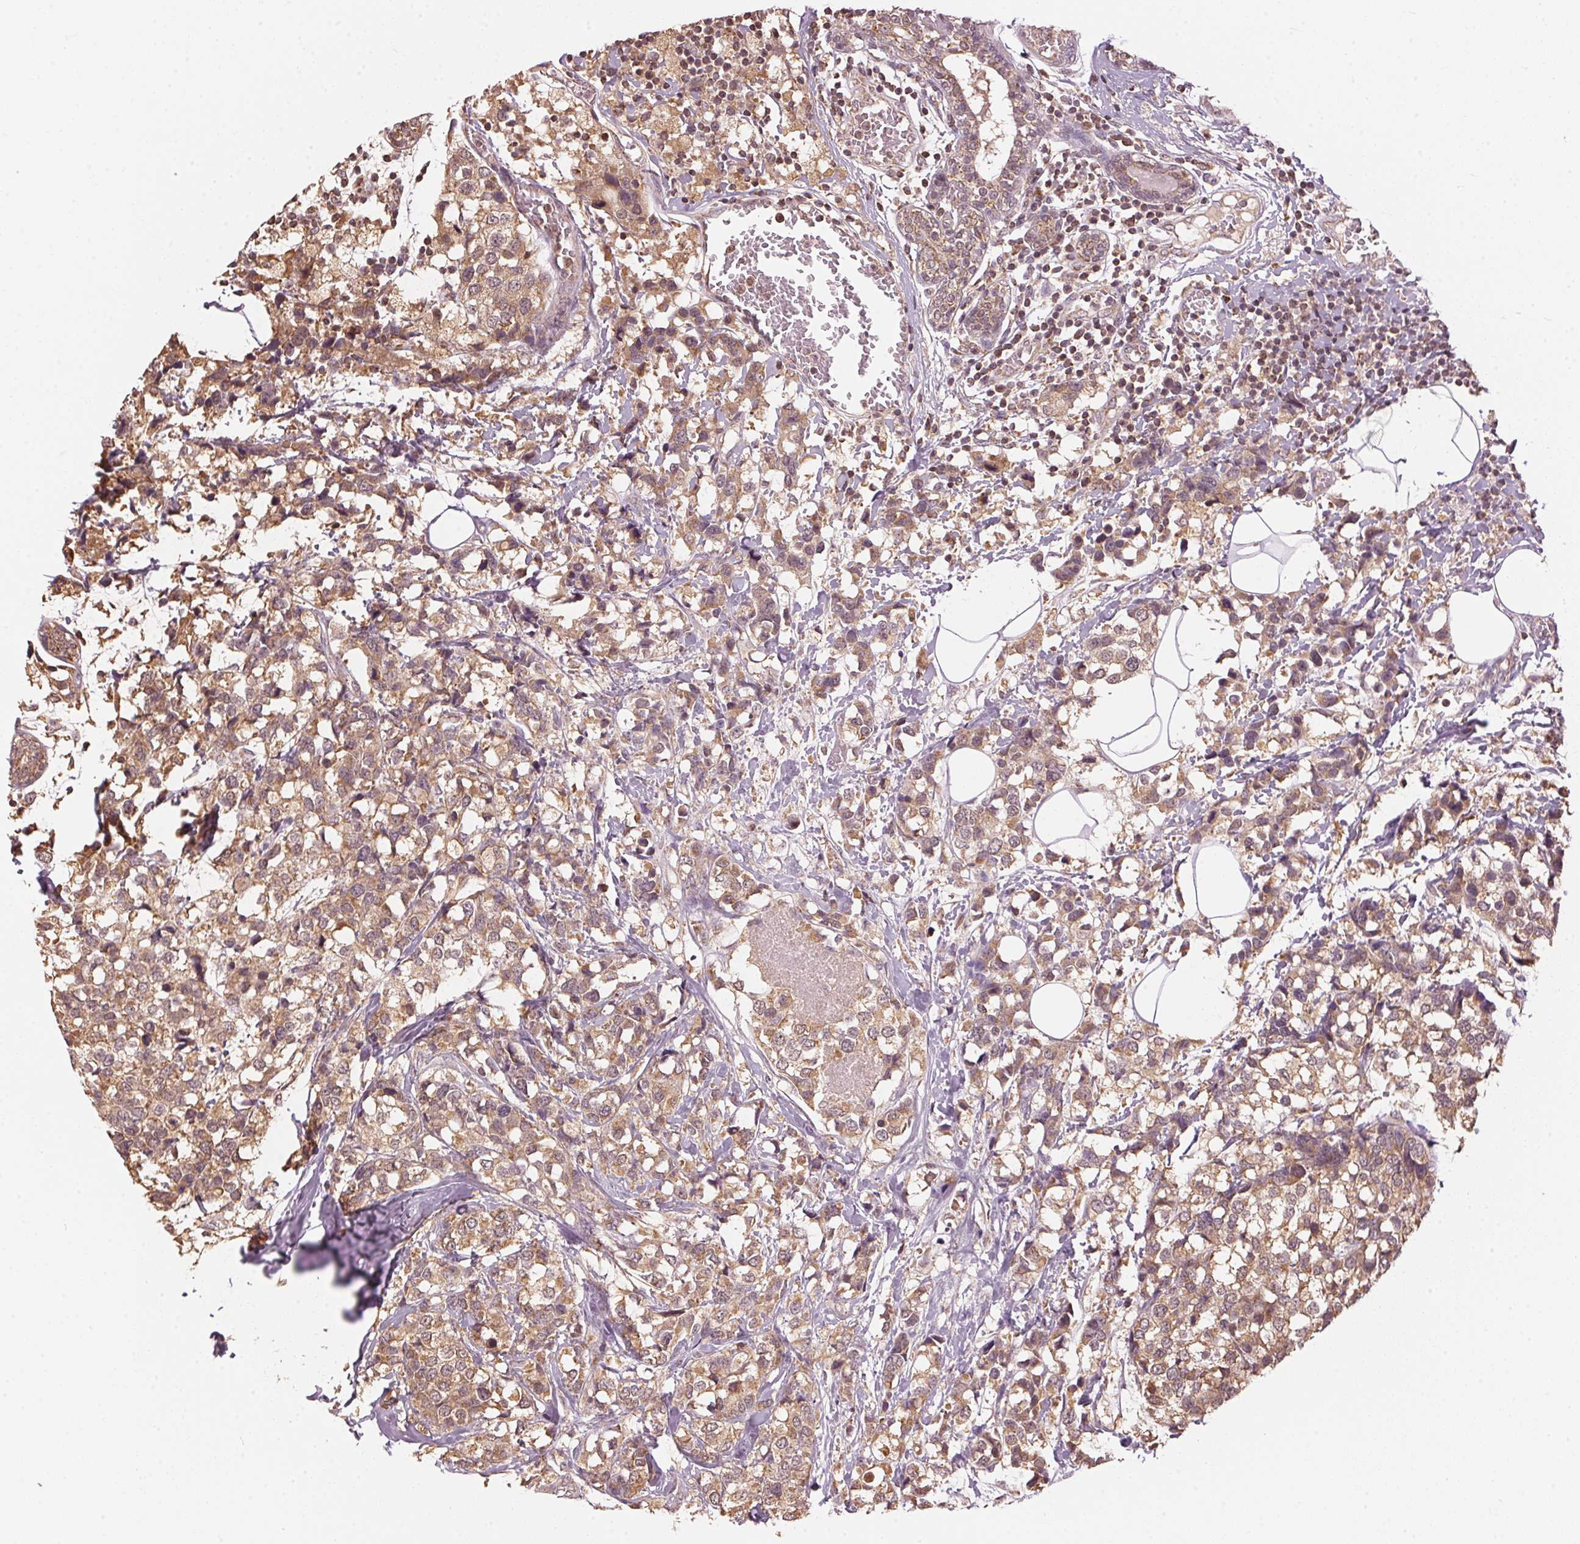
{"staining": {"intensity": "moderate", "quantity": ">75%", "location": "cytoplasmic/membranous"}, "tissue": "breast cancer", "cell_type": "Tumor cells", "image_type": "cancer", "snomed": [{"axis": "morphology", "description": "Lobular carcinoma"}, {"axis": "topography", "description": "Breast"}], "caption": "Immunohistochemistry (IHC) (DAB) staining of human breast cancer reveals moderate cytoplasmic/membranous protein staining in approximately >75% of tumor cells.", "gene": "ARHGAP6", "patient": {"sex": "female", "age": 59}}